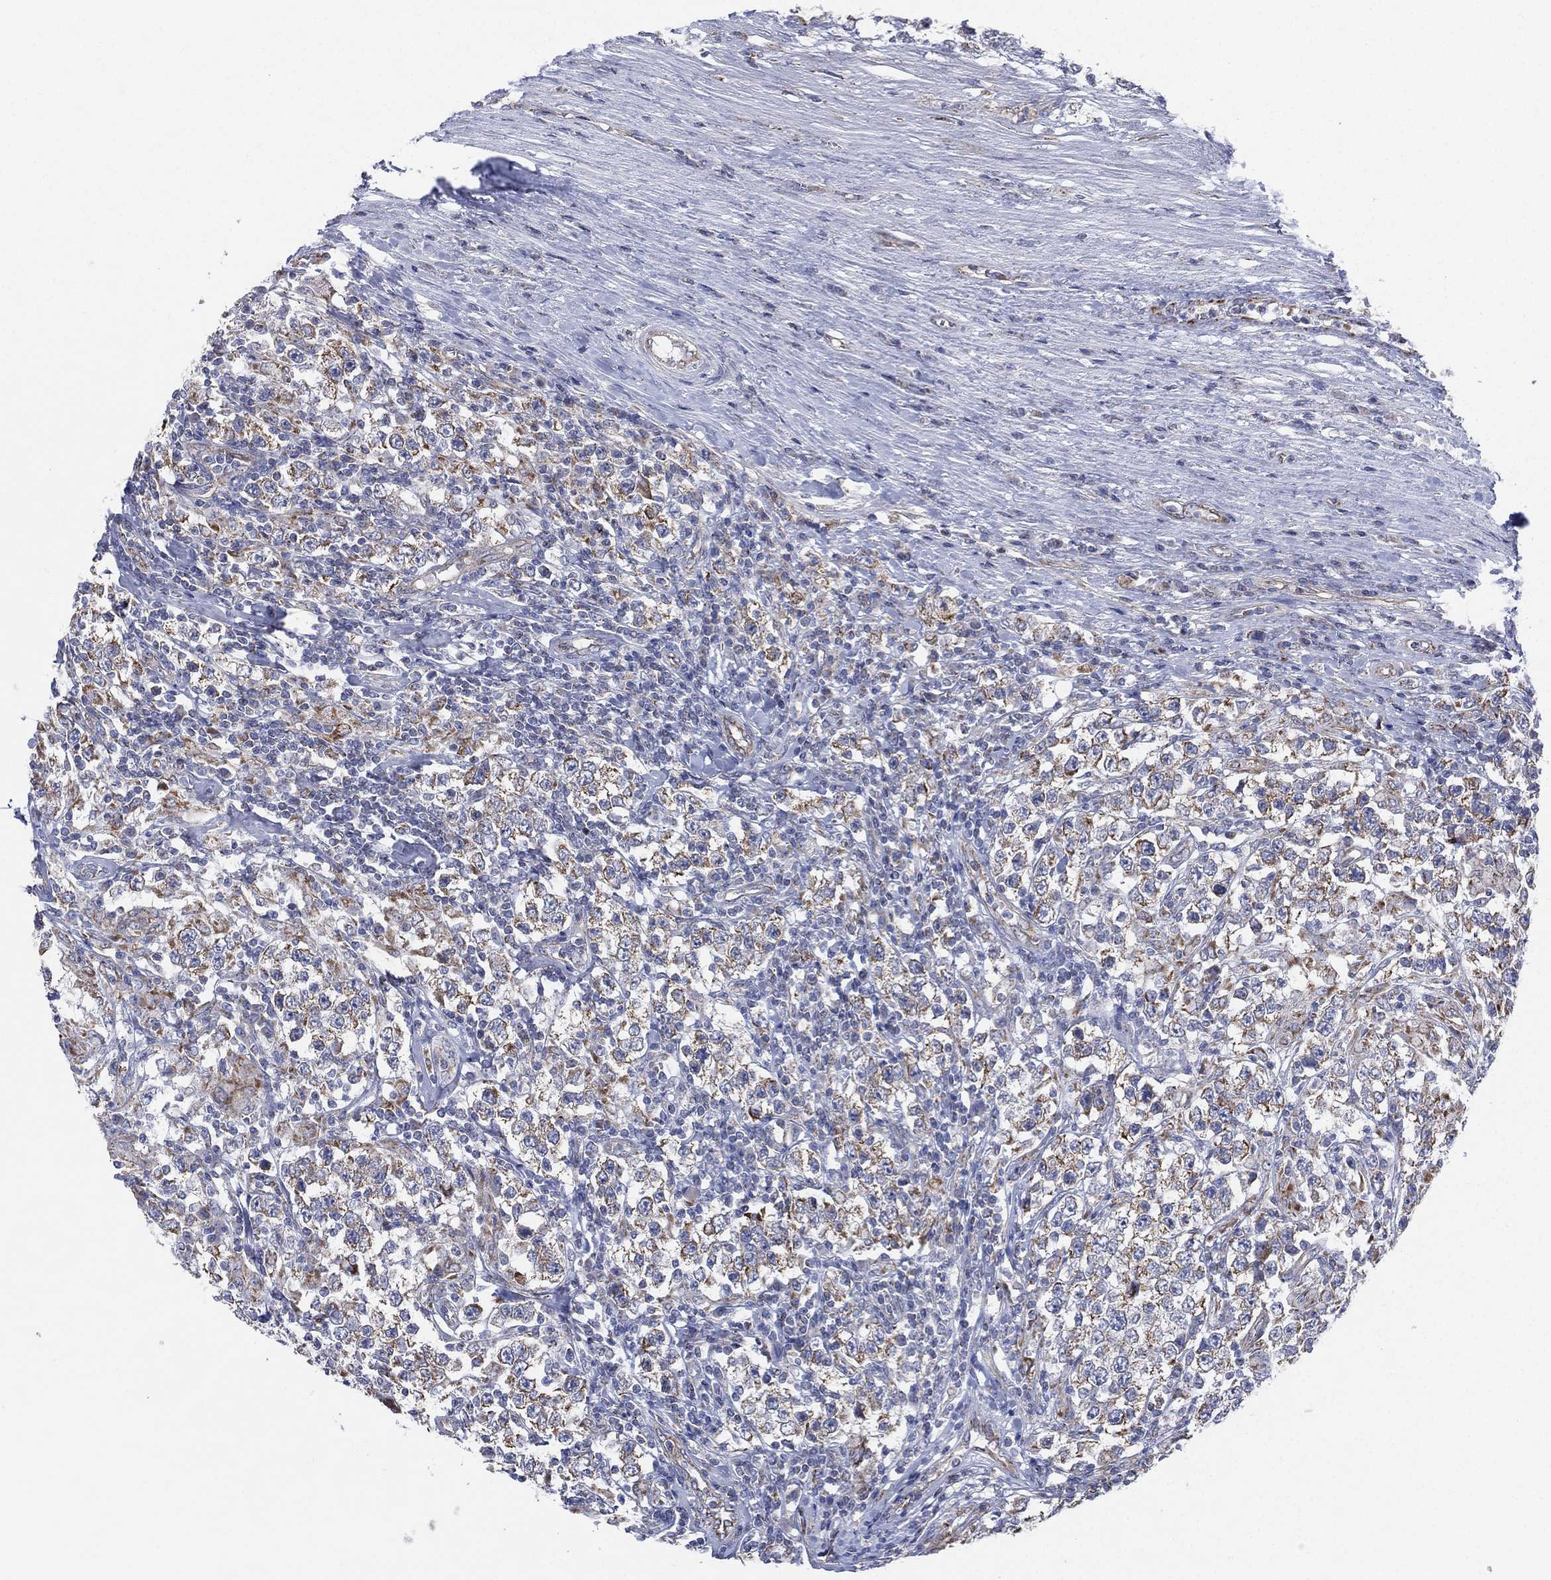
{"staining": {"intensity": "weak", "quantity": "25%-75%", "location": "cytoplasmic/membranous"}, "tissue": "testis cancer", "cell_type": "Tumor cells", "image_type": "cancer", "snomed": [{"axis": "morphology", "description": "Seminoma, NOS"}, {"axis": "morphology", "description": "Carcinoma, Embryonal, NOS"}, {"axis": "topography", "description": "Testis"}], "caption": "IHC photomicrograph of embryonal carcinoma (testis) stained for a protein (brown), which demonstrates low levels of weak cytoplasmic/membranous positivity in about 25%-75% of tumor cells.", "gene": "INA", "patient": {"sex": "male", "age": 41}}